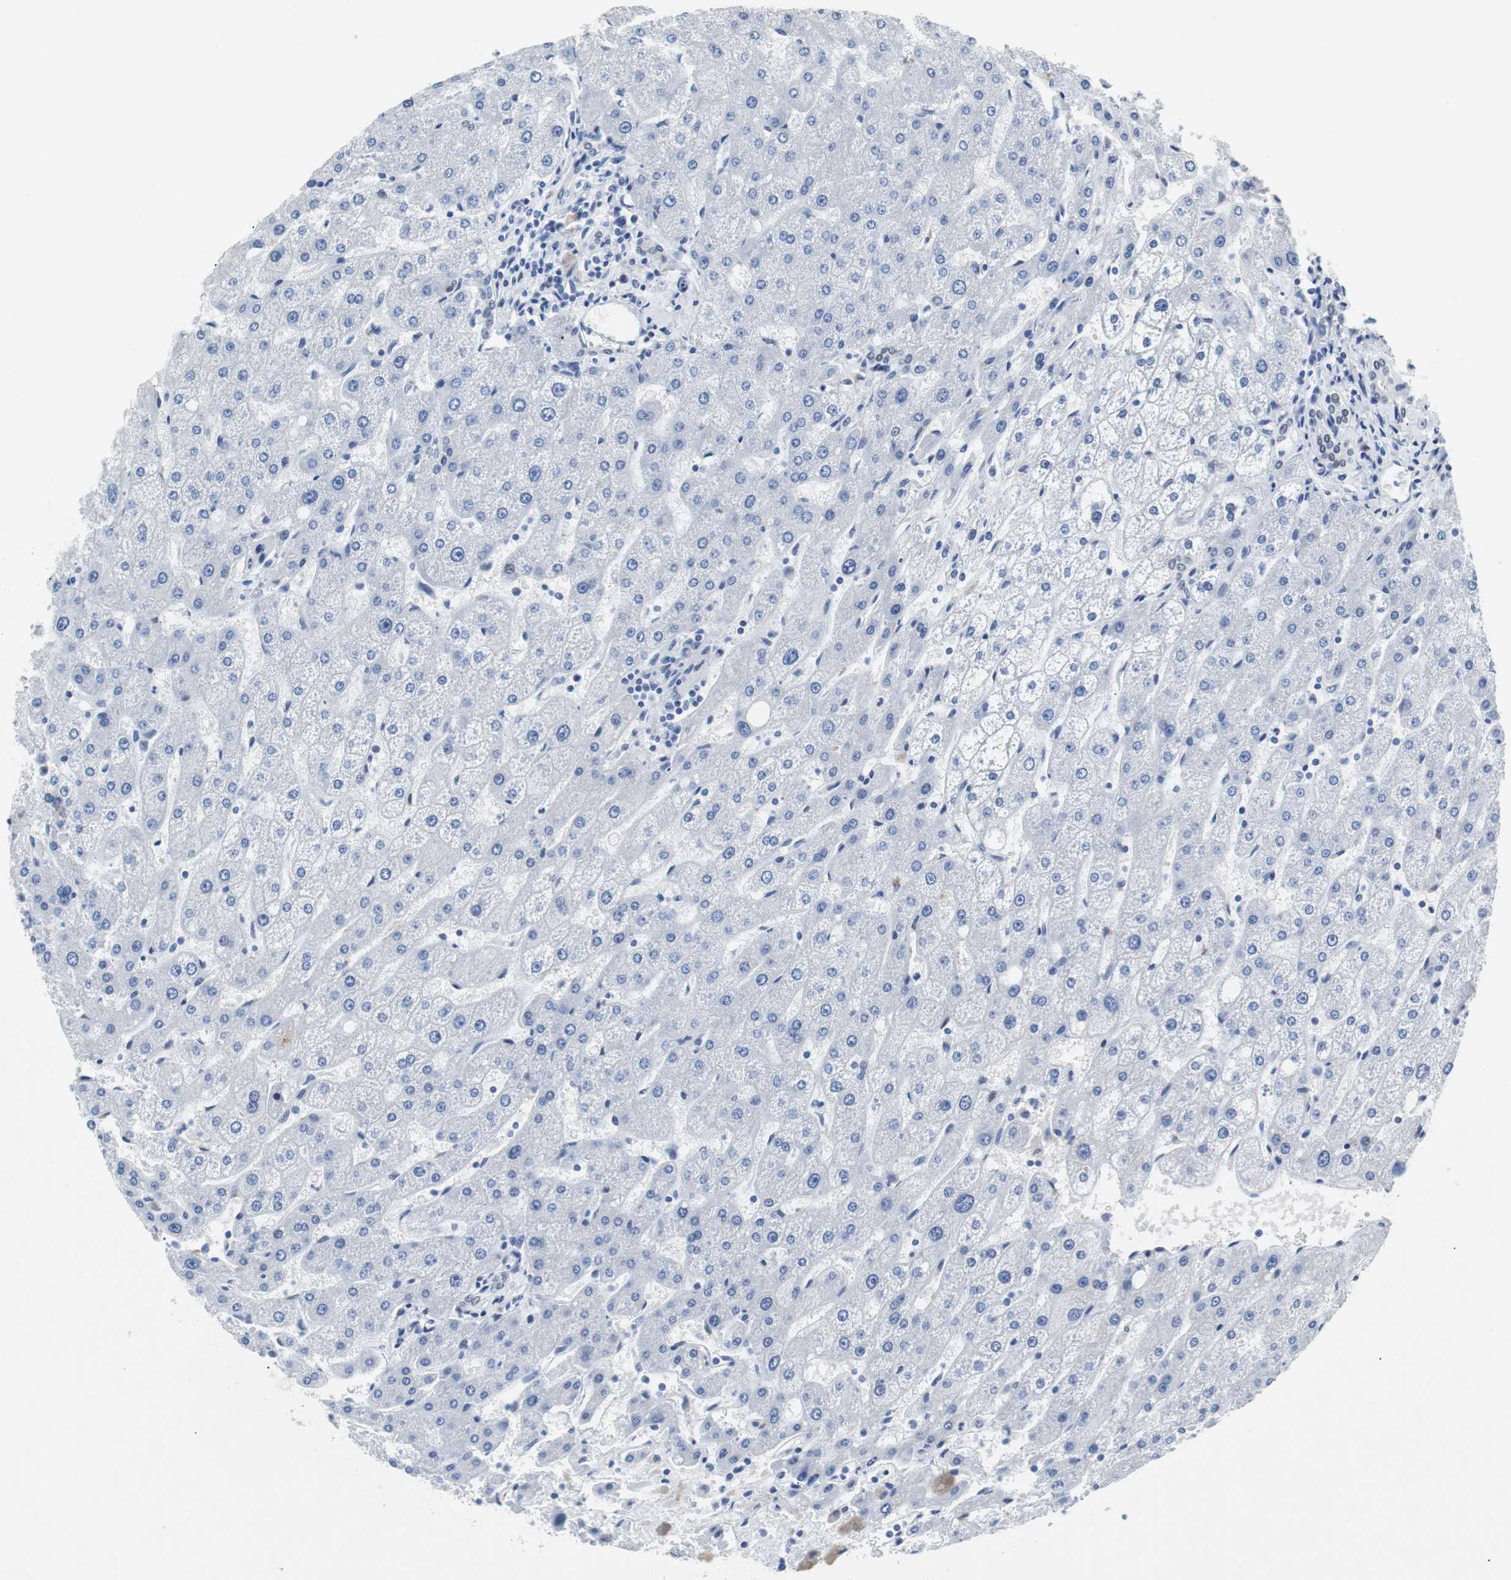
{"staining": {"intensity": "weak", "quantity": "<25%", "location": "nuclear"}, "tissue": "liver", "cell_type": "Cholangiocytes", "image_type": "normal", "snomed": [{"axis": "morphology", "description": "Normal tissue, NOS"}, {"axis": "topography", "description": "Liver"}], "caption": "Immunohistochemistry of benign human liver shows no expression in cholangiocytes. Brightfield microscopy of immunohistochemistry stained with DAB (brown) and hematoxylin (blue), captured at high magnification.", "gene": "JUN", "patient": {"sex": "male", "age": 67}}